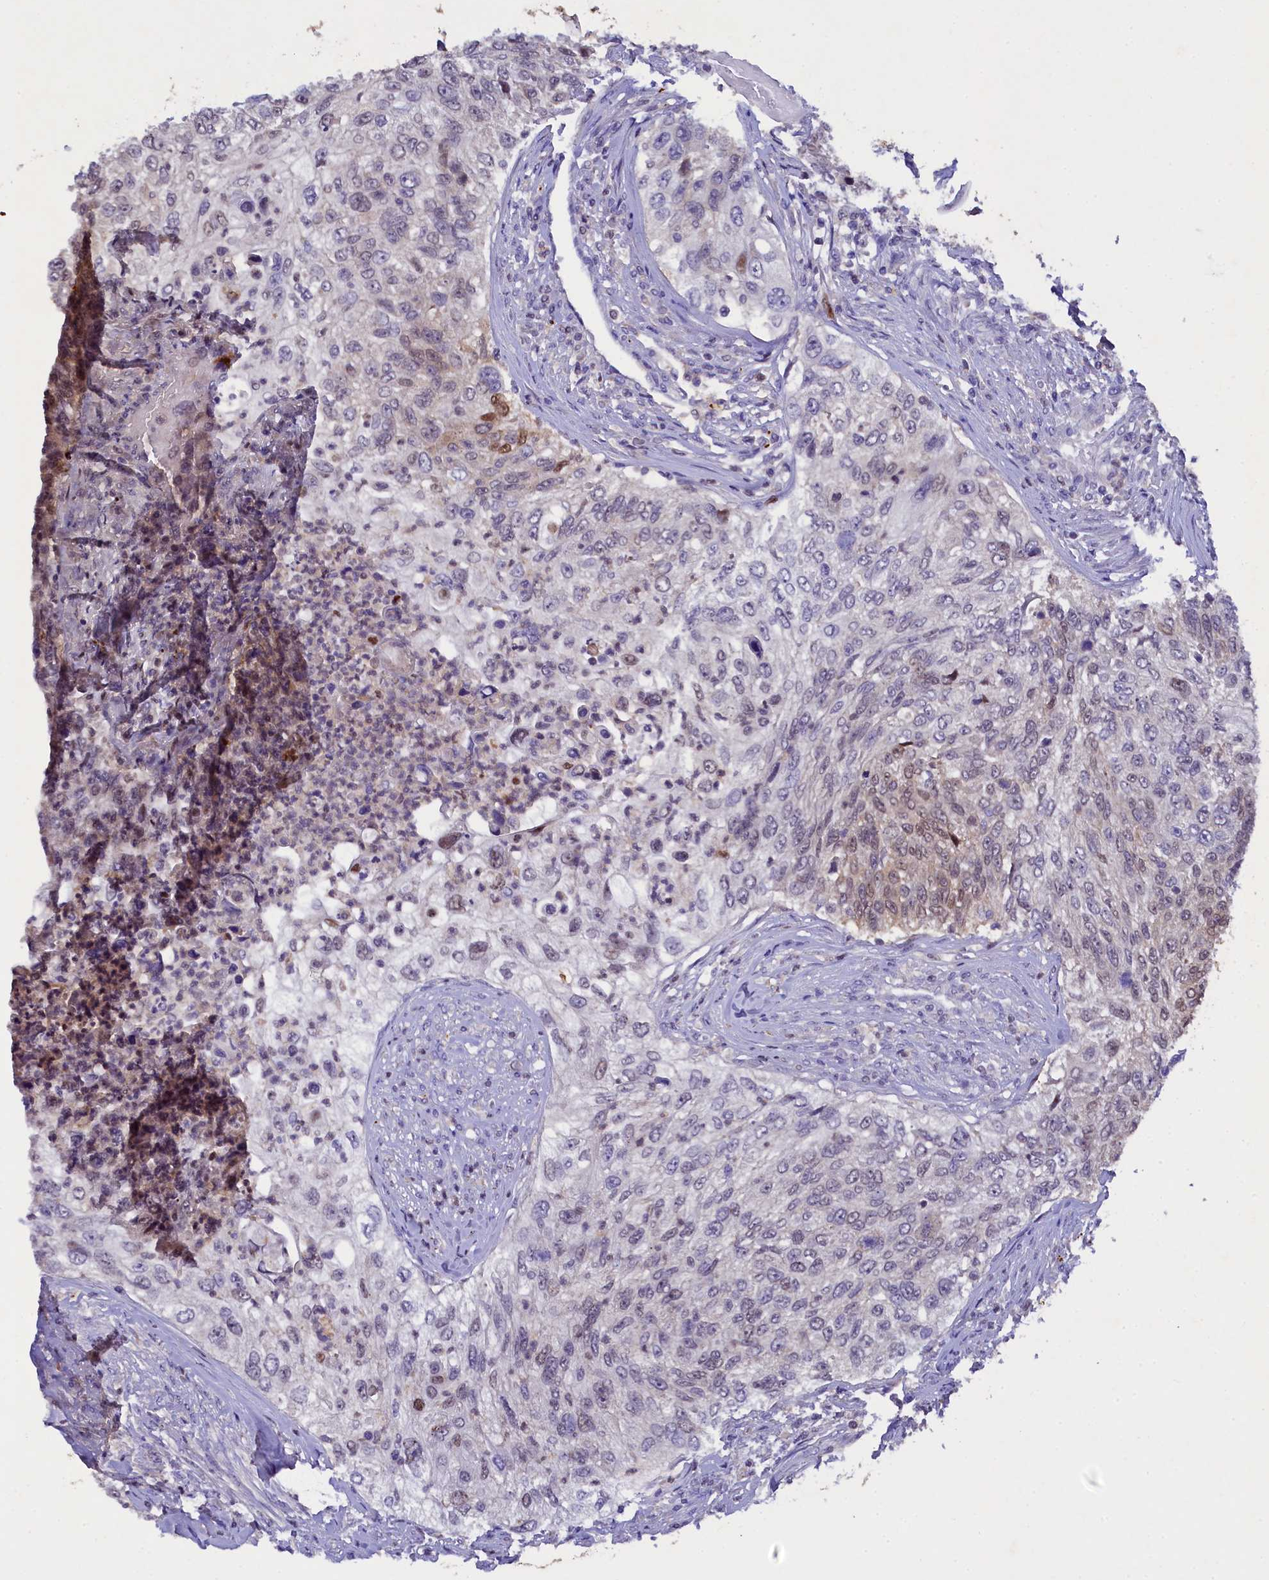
{"staining": {"intensity": "weak", "quantity": "25%-75%", "location": "nuclear"}, "tissue": "urothelial cancer", "cell_type": "Tumor cells", "image_type": "cancer", "snomed": [{"axis": "morphology", "description": "Urothelial carcinoma, High grade"}, {"axis": "topography", "description": "Urinary bladder"}], "caption": "The immunohistochemical stain highlights weak nuclear staining in tumor cells of urothelial carcinoma (high-grade) tissue. The staining was performed using DAB (3,3'-diaminobenzidine) to visualize the protein expression in brown, while the nuclei were stained in blue with hematoxylin (Magnification: 20x).", "gene": "TGDS", "patient": {"sex": "female", "age": 60}}